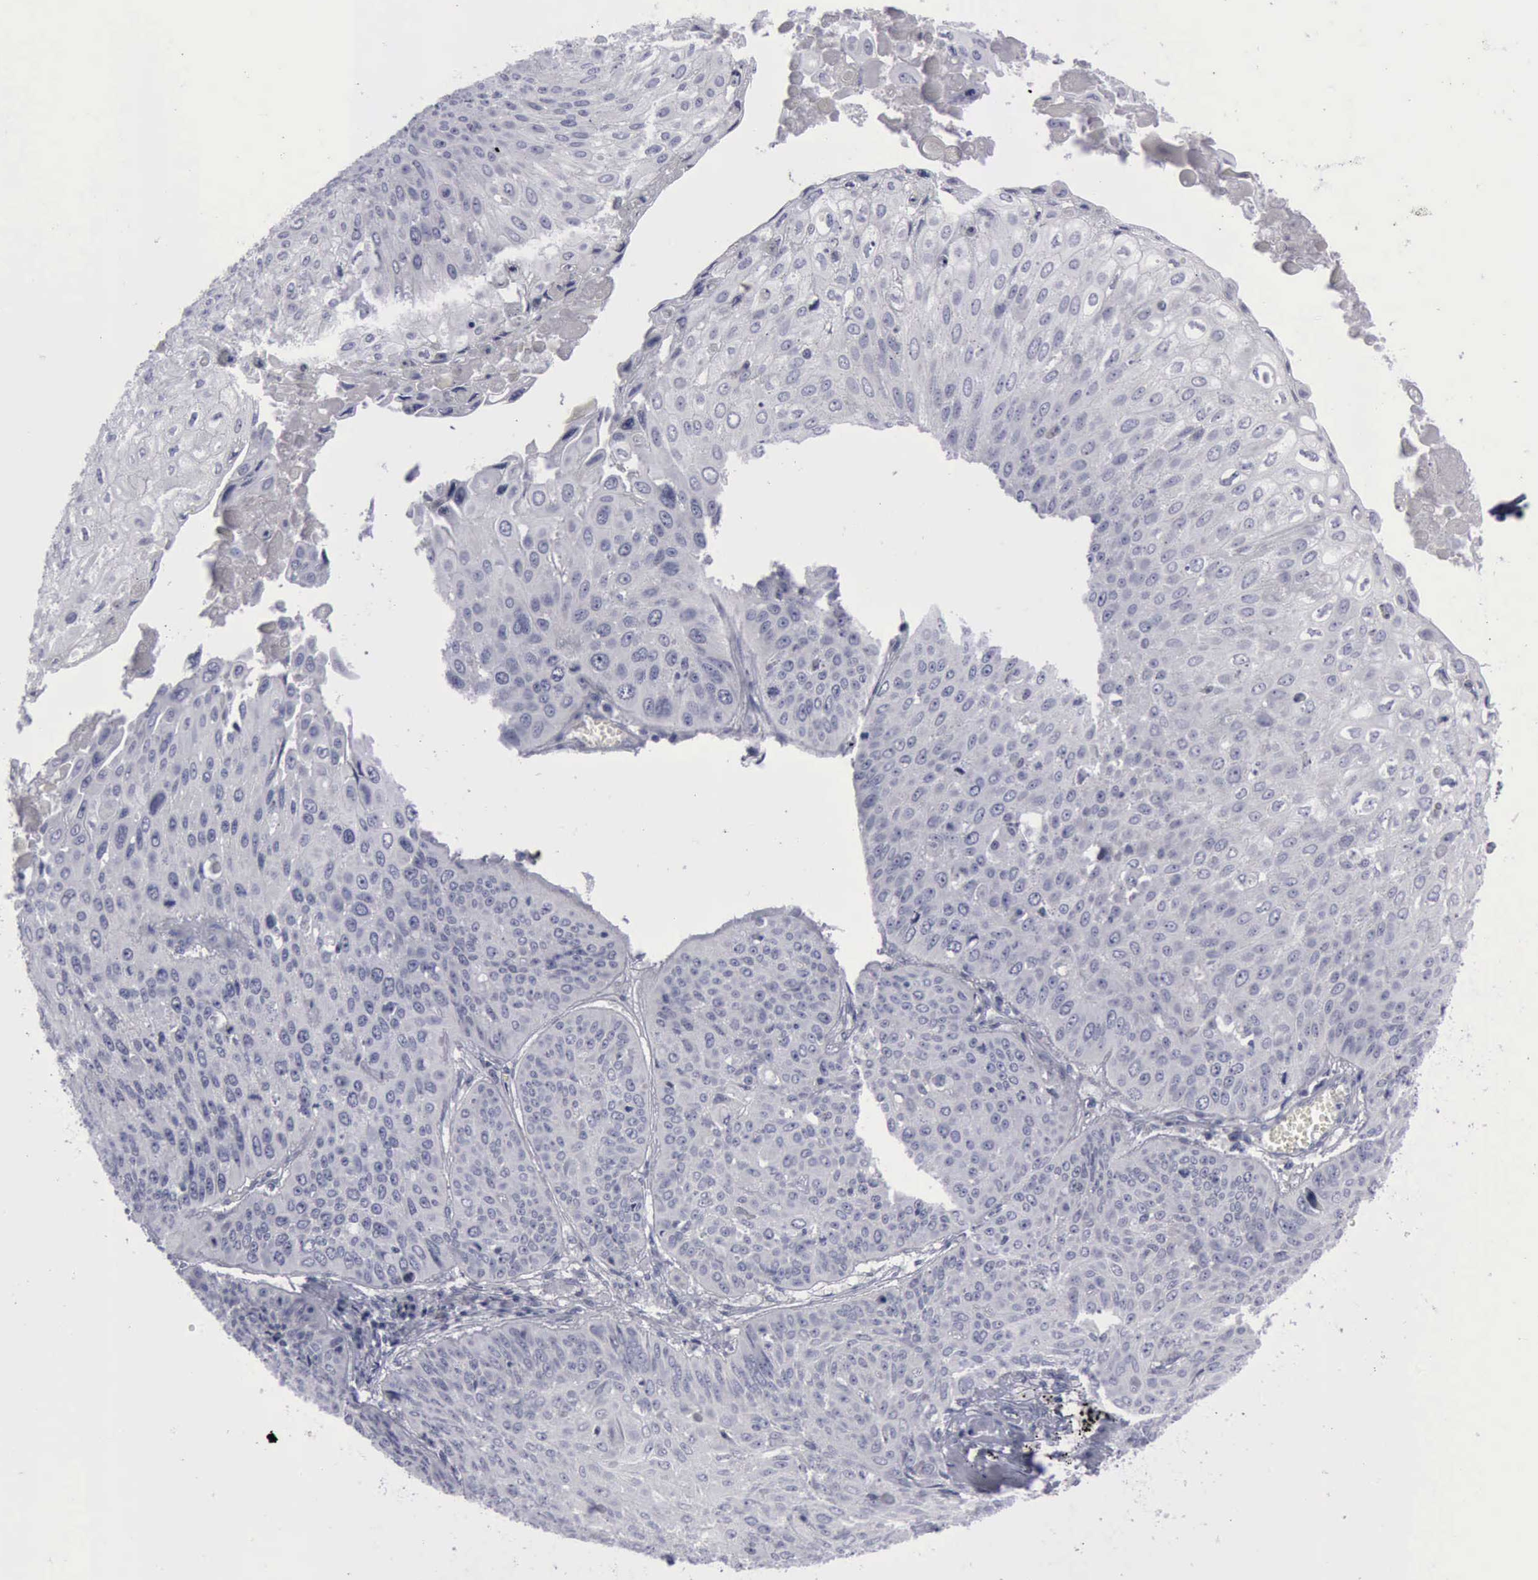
{"staining": {"intensity": "negative", "quantity": "none", "location": "none"}, "tissue": "lung cancer", "cell_type": "Tumor cells", "image_type": "cancer", "snomed": [{"axis": "morphology", "description": "Adenocarcinoma, NOS"}, {"axis": "topography", "description": "Lung"}], "caption": "The immunohistochemistry (IHC) micrograph has no significant positivity in tumor cells of lung cancer (adenocarcinoma) tissue. (Immunohistochemistry, brightfield microscopy, high magnification).", "gene": "CDH2", "patient": {"sex": "male", "age": 60}}